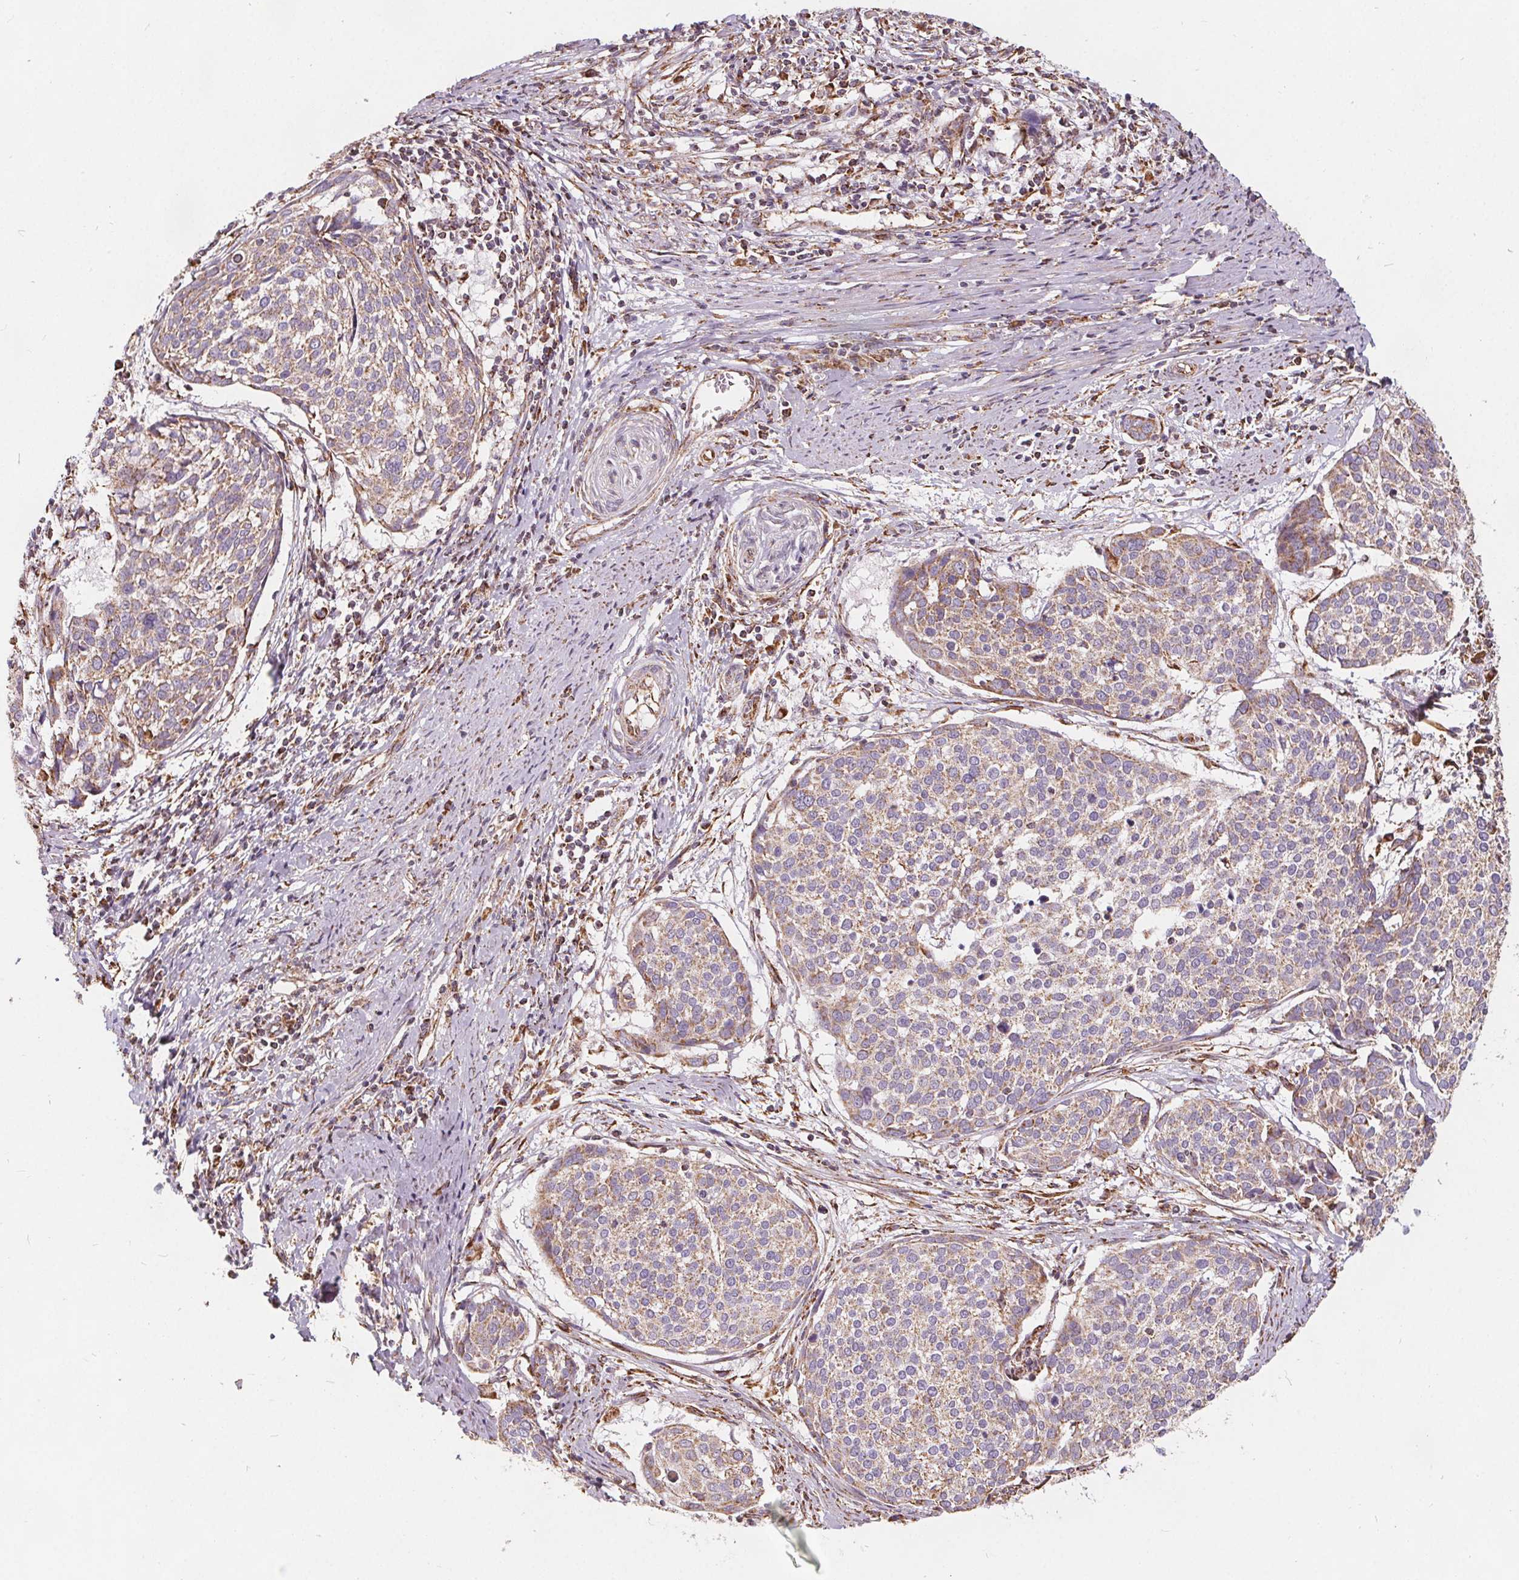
{"staining": {"intensity": "weak", "quantity": "25%-75%", "location": "cytoplasmic/membranous"}, "tissue": "cervical cancer", "cell_type": "Tumor cells", "image_type": "cancer", "snomed": [{"axis": "morphology", "description": "Squamous cell carcinoma, NOS"}, {"axis": "topography", "description": "Cervix"}], "caption": "Immunohistochemistry staining of cervical cancer, which displays low levels of weak cytoplasmic/membranous positivity in about 25%-75% of tumor cells indicating weak cytoplasmic/membranous protein expression. The staining was performed using DAB (3,3'-diaminobenzidine) (brown) for protein detection and nuclei were counterstained in hematoxylin (blue).", "gene": "PLSCR3", "patient": {"sex": "female", "age": 39}}